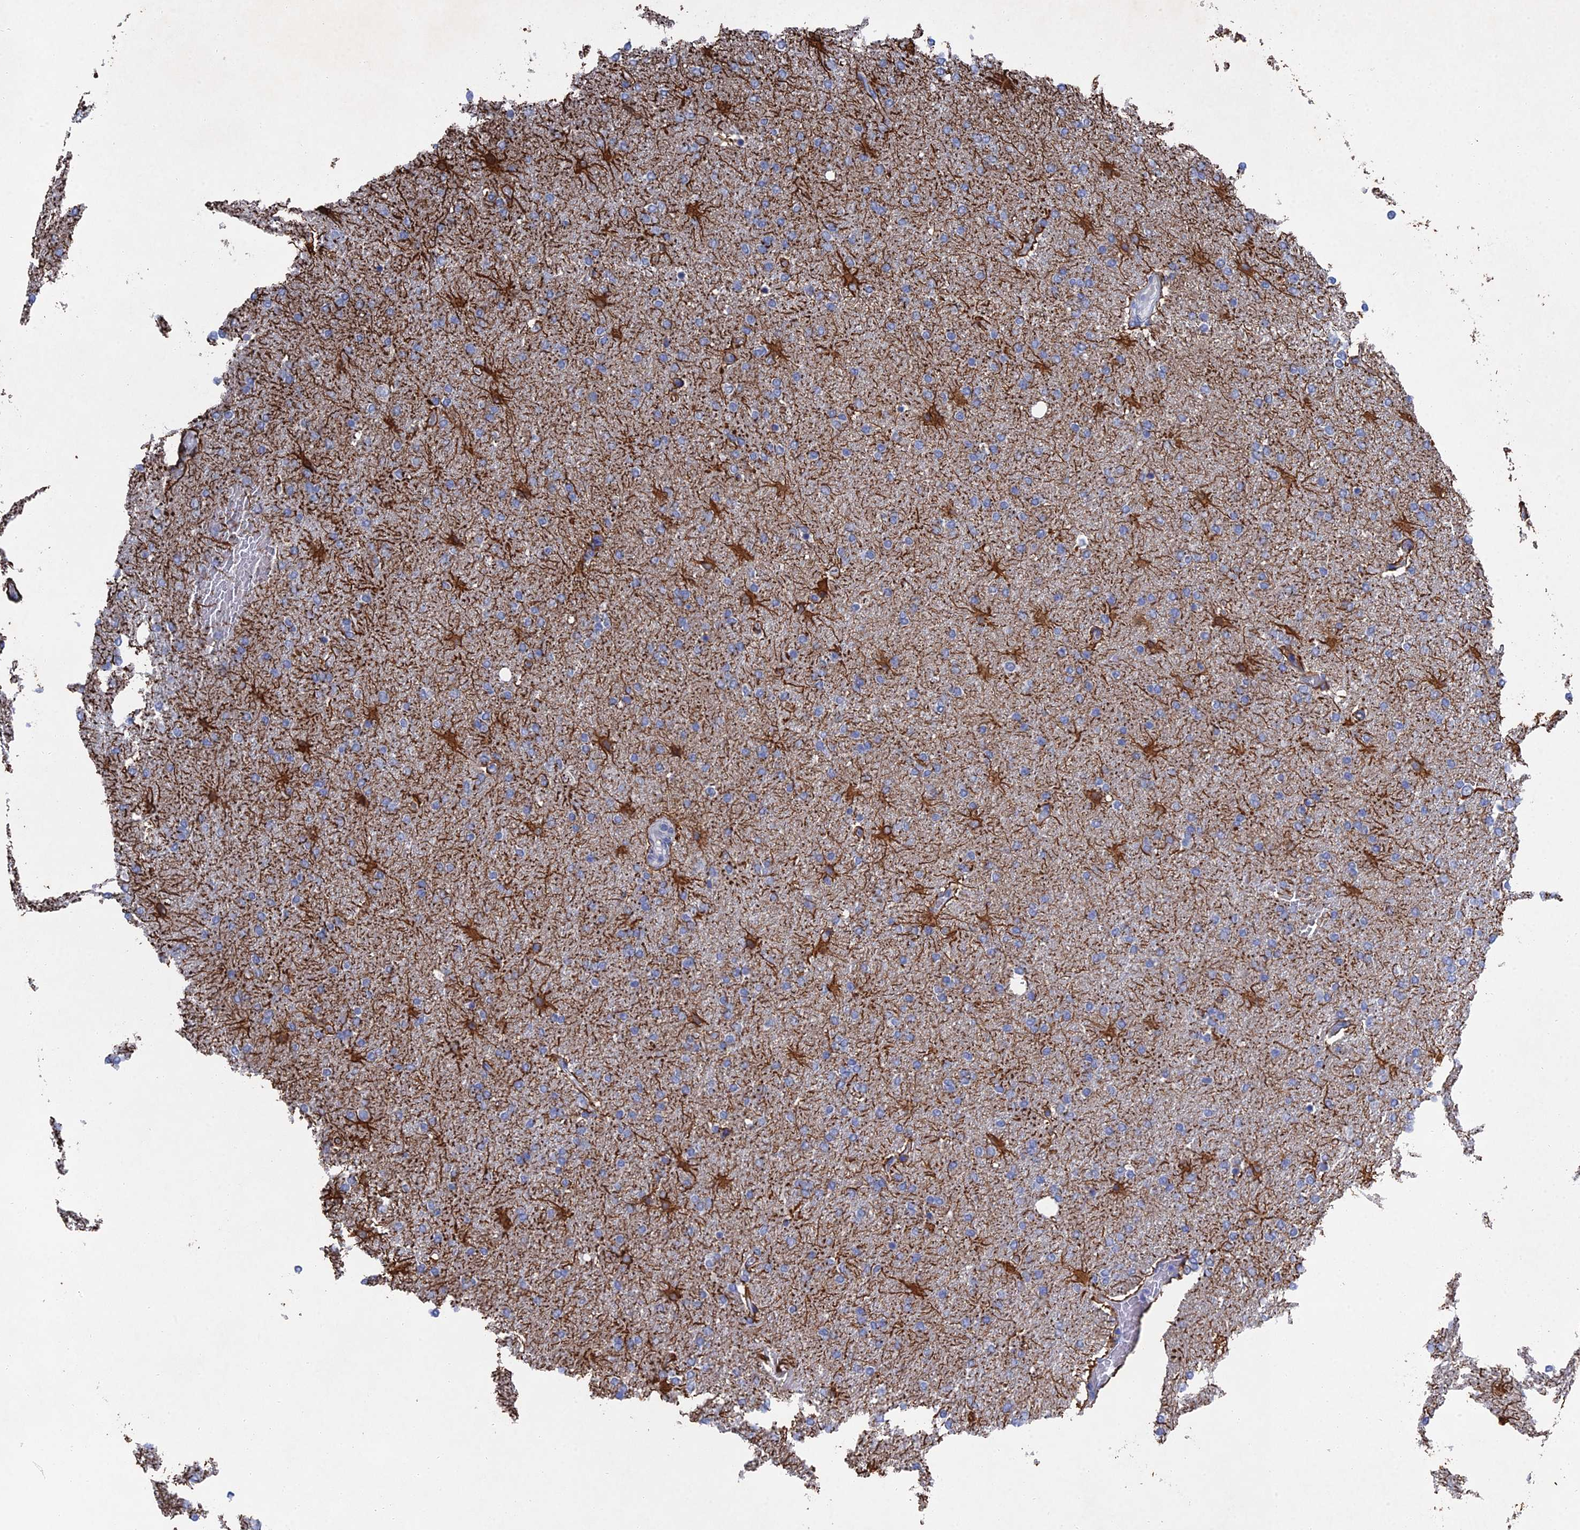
{"staining": {"intensity": "negative", "quantity": "none", "location": "none"}, "tissue": "glioma", "cell_type": "Tumor cells", "image_type": "cancer", "snomed": [{"axis": "morphology", "description": "Glioma, malignant, High grade"}, {"axis": "topography", "description": "Brain"}], "caption": "A high-resolution histopathology image shows immunohistochemistry (IHC) staining of glioma, which shows no significant staining in tumor cells. Brightfield microscopy of immunohistochemistry (IHC) stained with DAB (brown) and hematoxylin (blue), captured at high magnification.", "gene": "GFAP", "patient": {"sex": "male", "age": 72}}